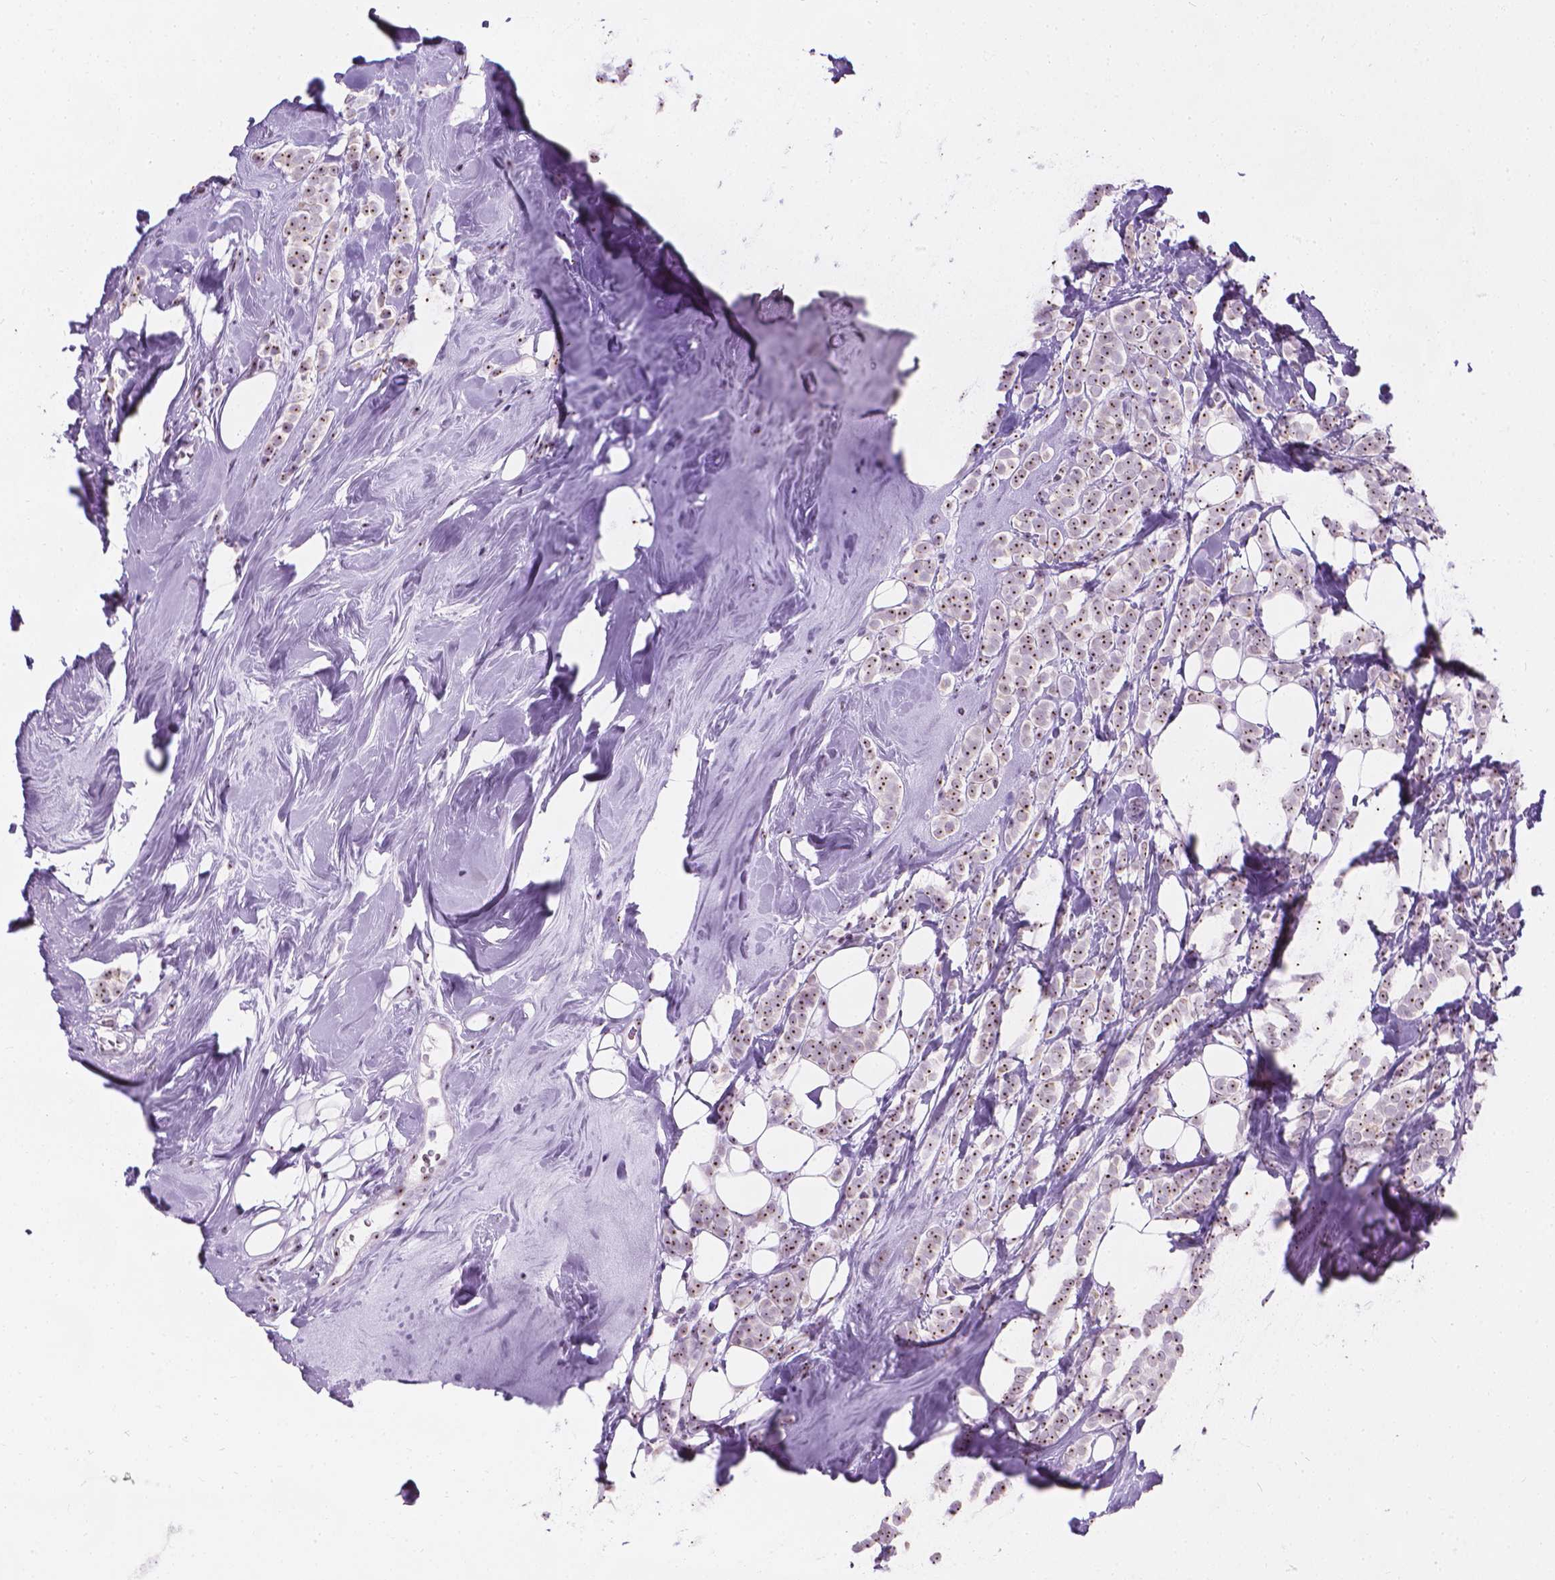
{"staining": {"intensity": "moderate", "quantity": ">75%", "location": "nuclear"}, "tissue": "breast cancer", "cell_type": "Tumor cells", "image_type": "cancer", "snomed": [{"axis": "morphology", "description": "Lobular carcinoma"}, {"axis": "topography", "description": "Breast"}], "caption": "Breast cancer (lobular carcinoma) tissue exhibits moderate nuclear expression in approximately >75% of tumor cells, visualized by immunohistochemistry. Using DAB (3,3'-diaminobenzidine) (brown) and hematoxylin (blue) stains, captured at high magnification using brightfield microscopy.", "gene": "NOL7", "patient": {"sex": "female", "age": 49}}